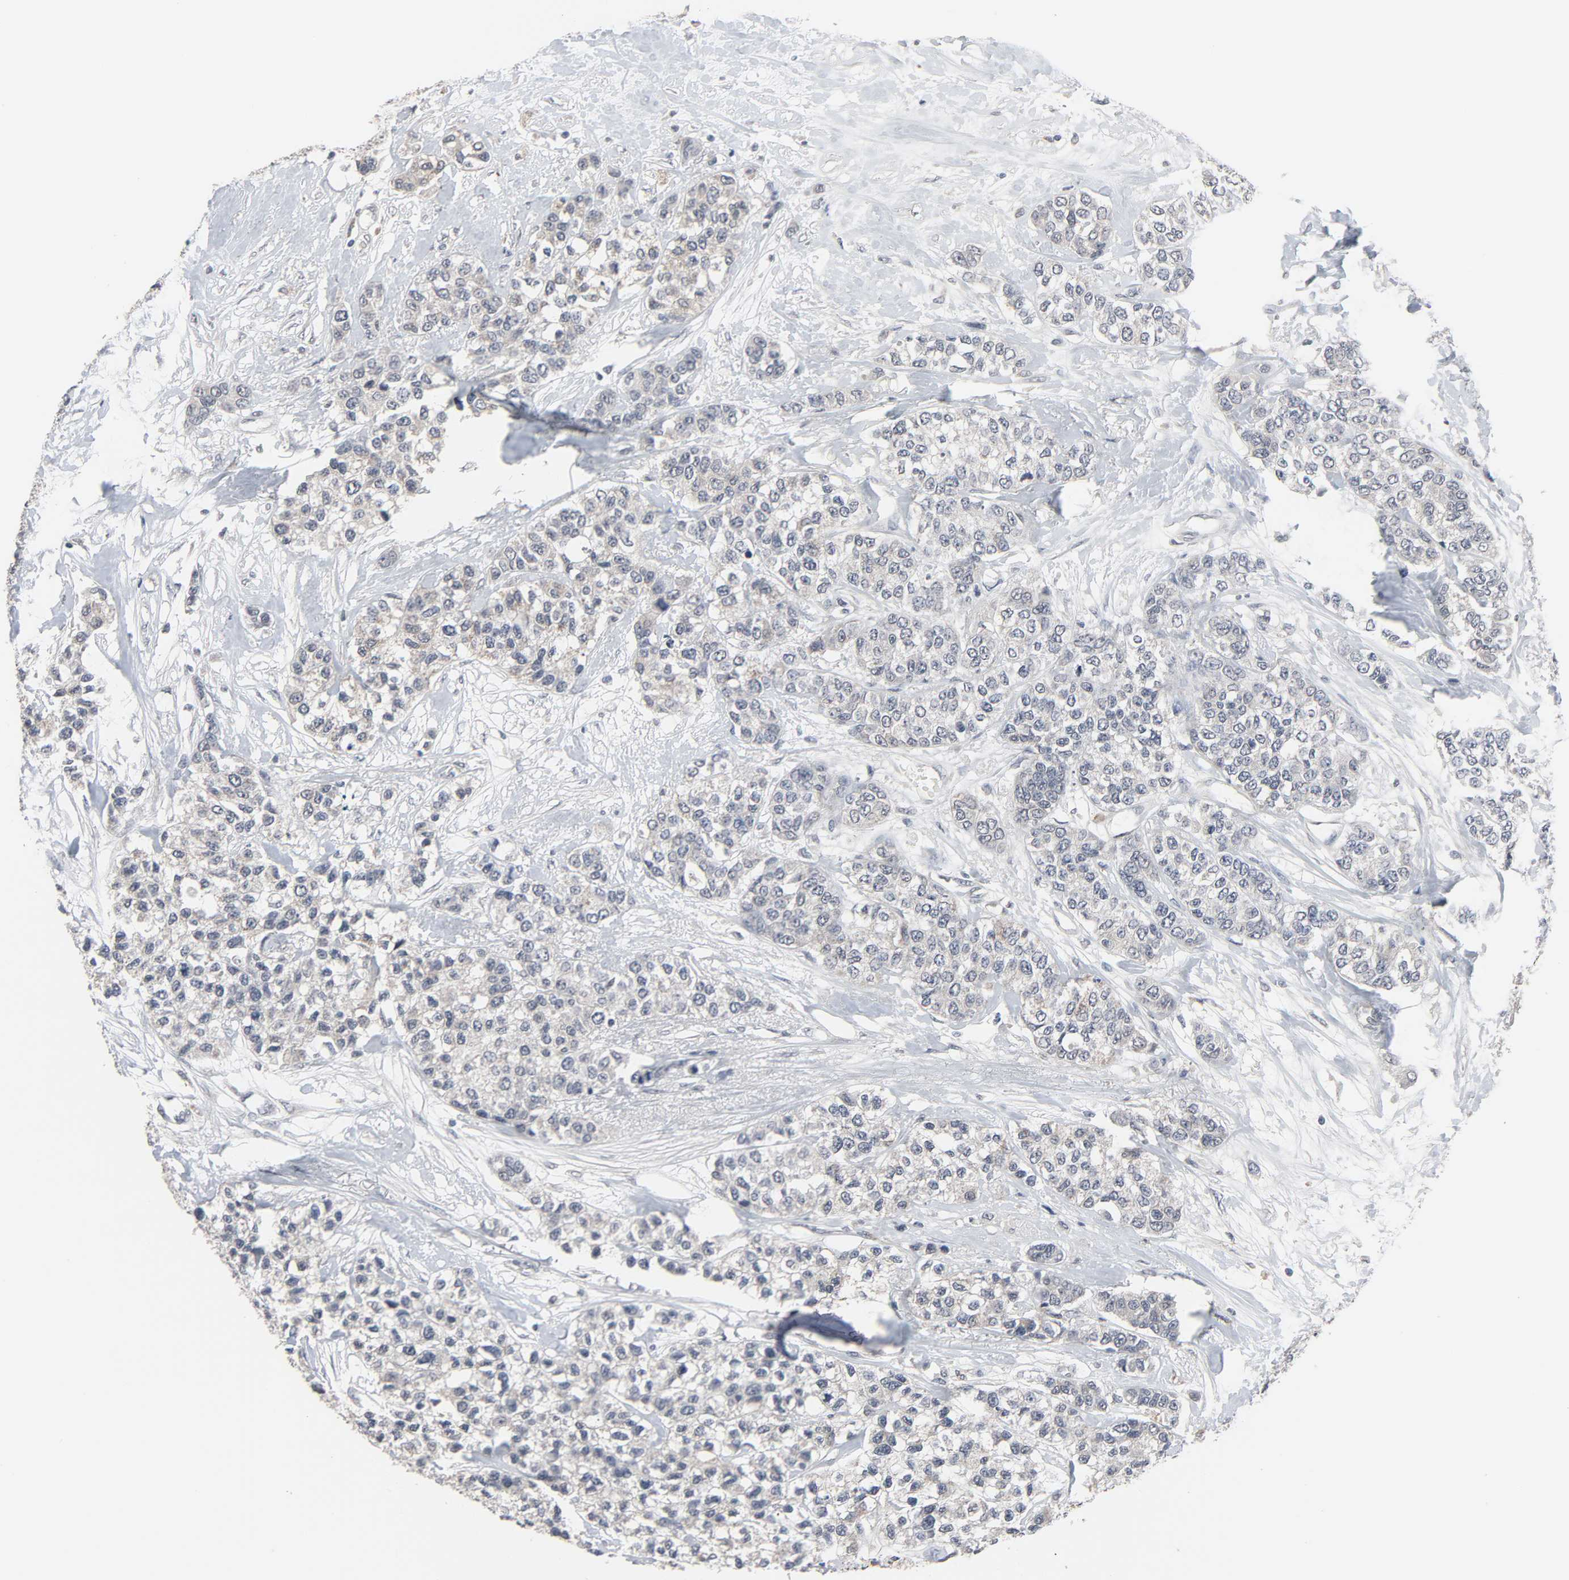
{"staining": {"intensity": "weak", "quantity": "25%-75%", "location": "cytoplasmic/membranous"}, "tissue": "breast cancer", "cell_type": "Tumor cells", "image_type": "cancer", "snomed": [{"axis": "morphology", "description": "Duct carcinoma"}, {"axis": "topography", "description": "Breast"}], "caption": "The immunohistochemical stain highlights weak cytoplasmic/membranous positivity in tumor cells of intraductal carcinoma (breast) tissue. The staining was performed using DAB (3,3'-diaminobenzidine), with brown indicating positive protein expression. Nuclei are stained blue with hematoxylin.", "gene": "MT3", "patient": {"sex": "female", "age": 51}}